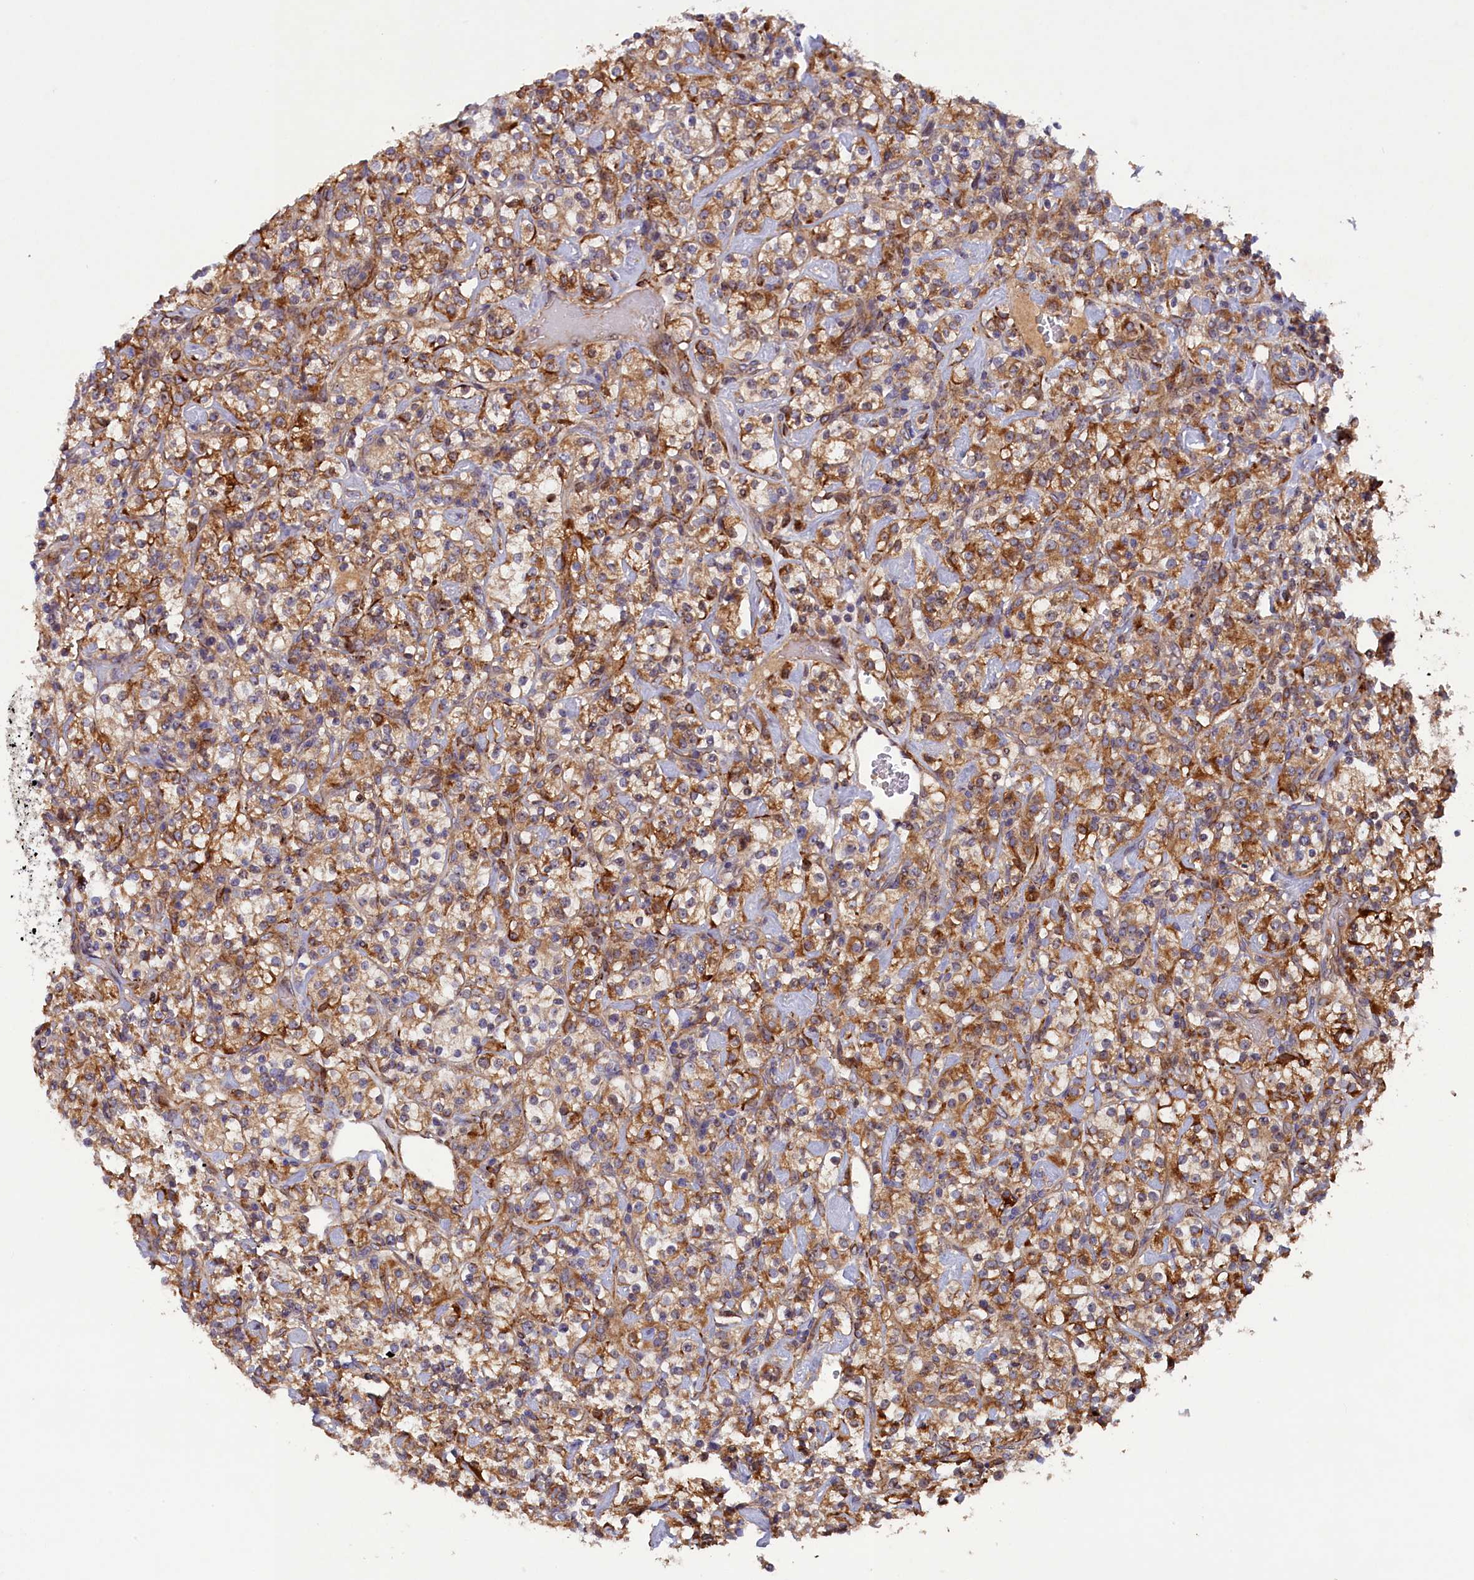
{"staining": {"intensity": "moderate", "quantity": ">75%", "location": "cytoplasmic/membranous"}, "tissue": "renal cancer", "cell_type": "Tumor cells", "image_type": "cancer", "snomed": [{"axis": "morphology", "description": "Adenocarcinoma, NOS"}, {"axis": "topography", "description": "Kidney"}], "caption": "Protein staining demonstrates moderate cytoplasmic/membranous expression in about >75% of tumor cells in renal cancer (adenocarcinoma).", "gene": "ARRDC4", "patient": {"sex": "male", "age": 77}}